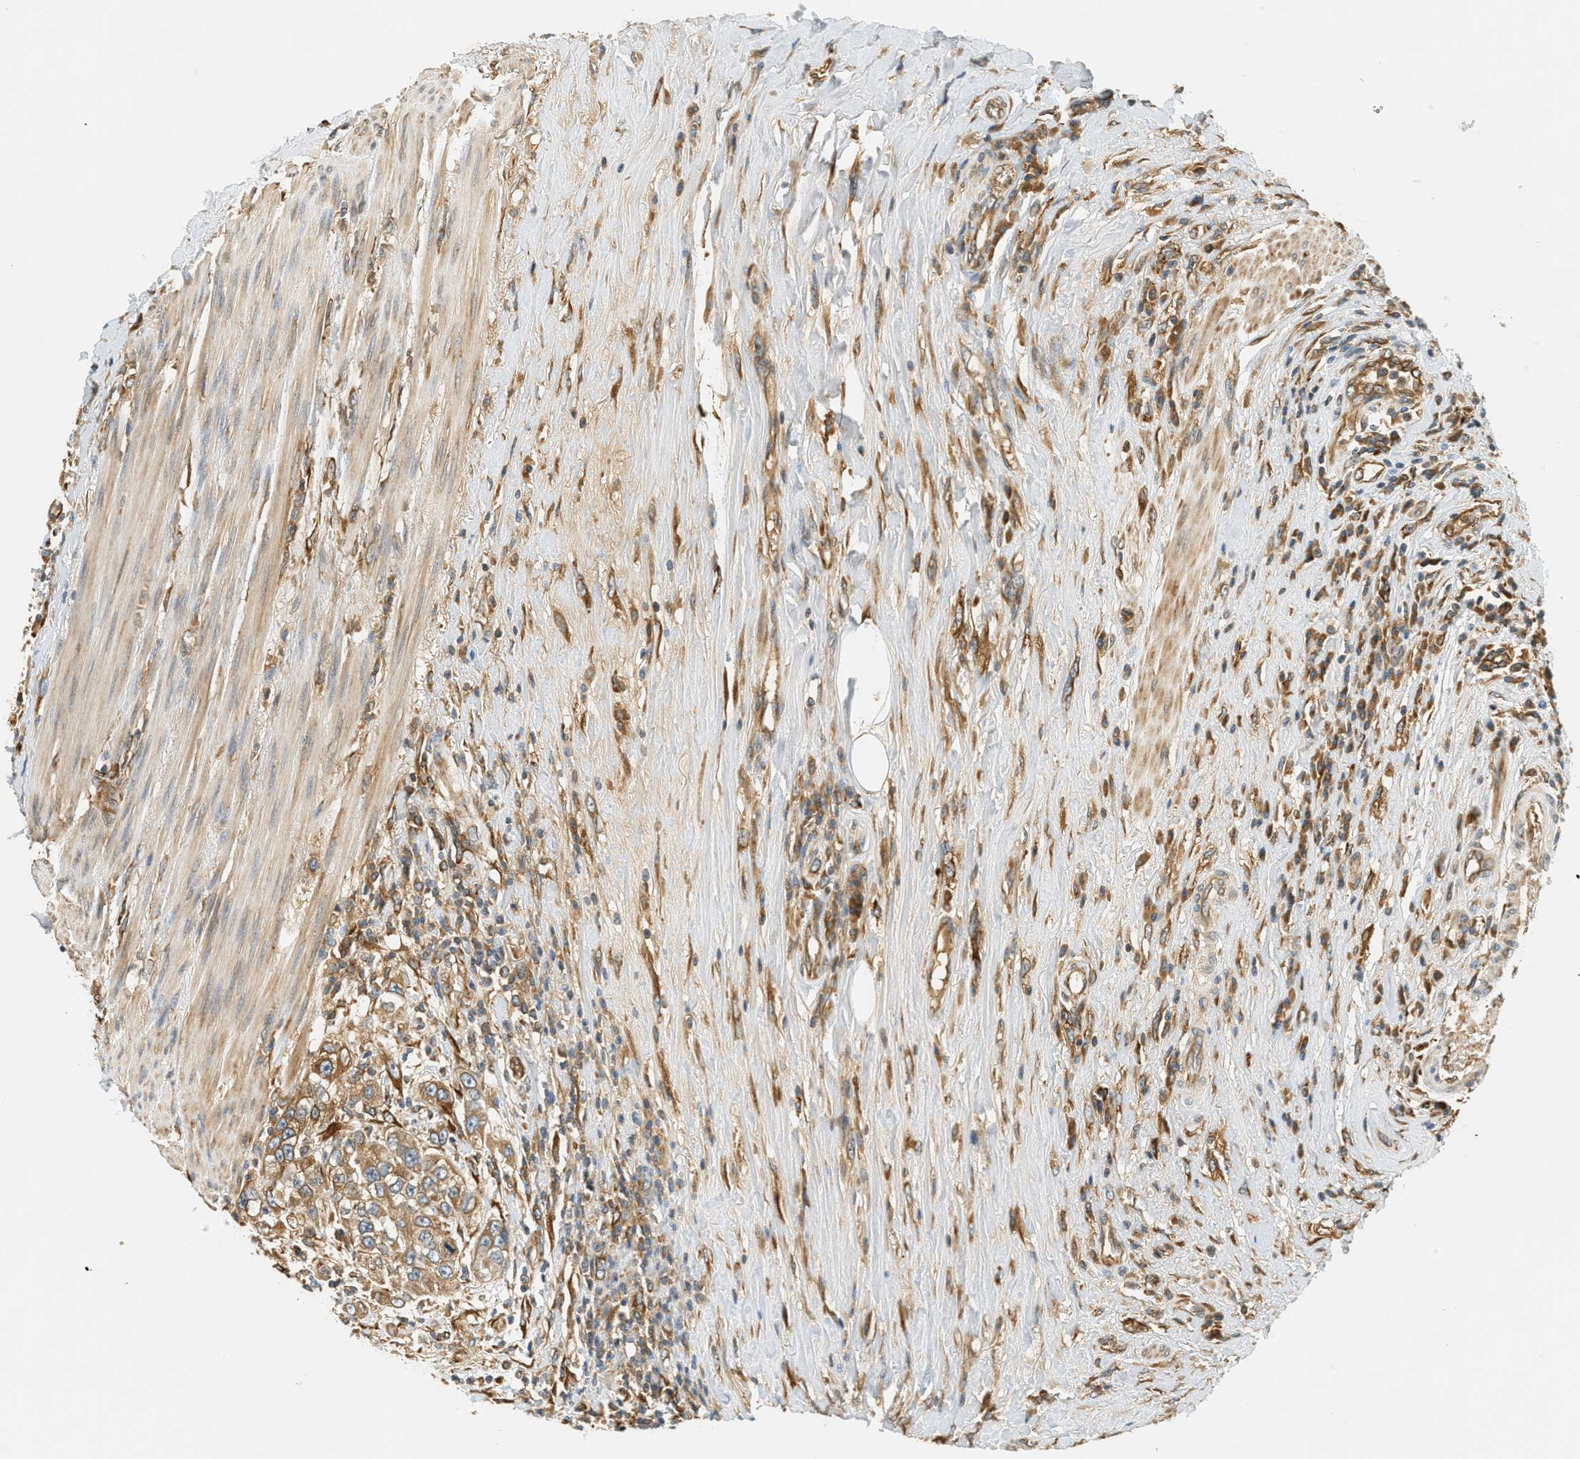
{"staining": {"intensity": "moderate", "quantity": ">75%", "location": "cytoplasmic/membranous"}, "tissue": "urothelial cancer", "cell_type": "Tumor cells", "image_type": "cancer", "snomed": [{"axis": "morphology", "description": "Urothelial carcinoma, High grade"}, {"axis": "topography", "description": "Urinary bladder"}], "caption": "Moderate cytoplasmic/membranous protein expression is appreciated in about >75% of tumor cells in high-grade urothelial carcinoma.", "gene": "PDK1", "patient": {"sex": "female", "age": 80}}